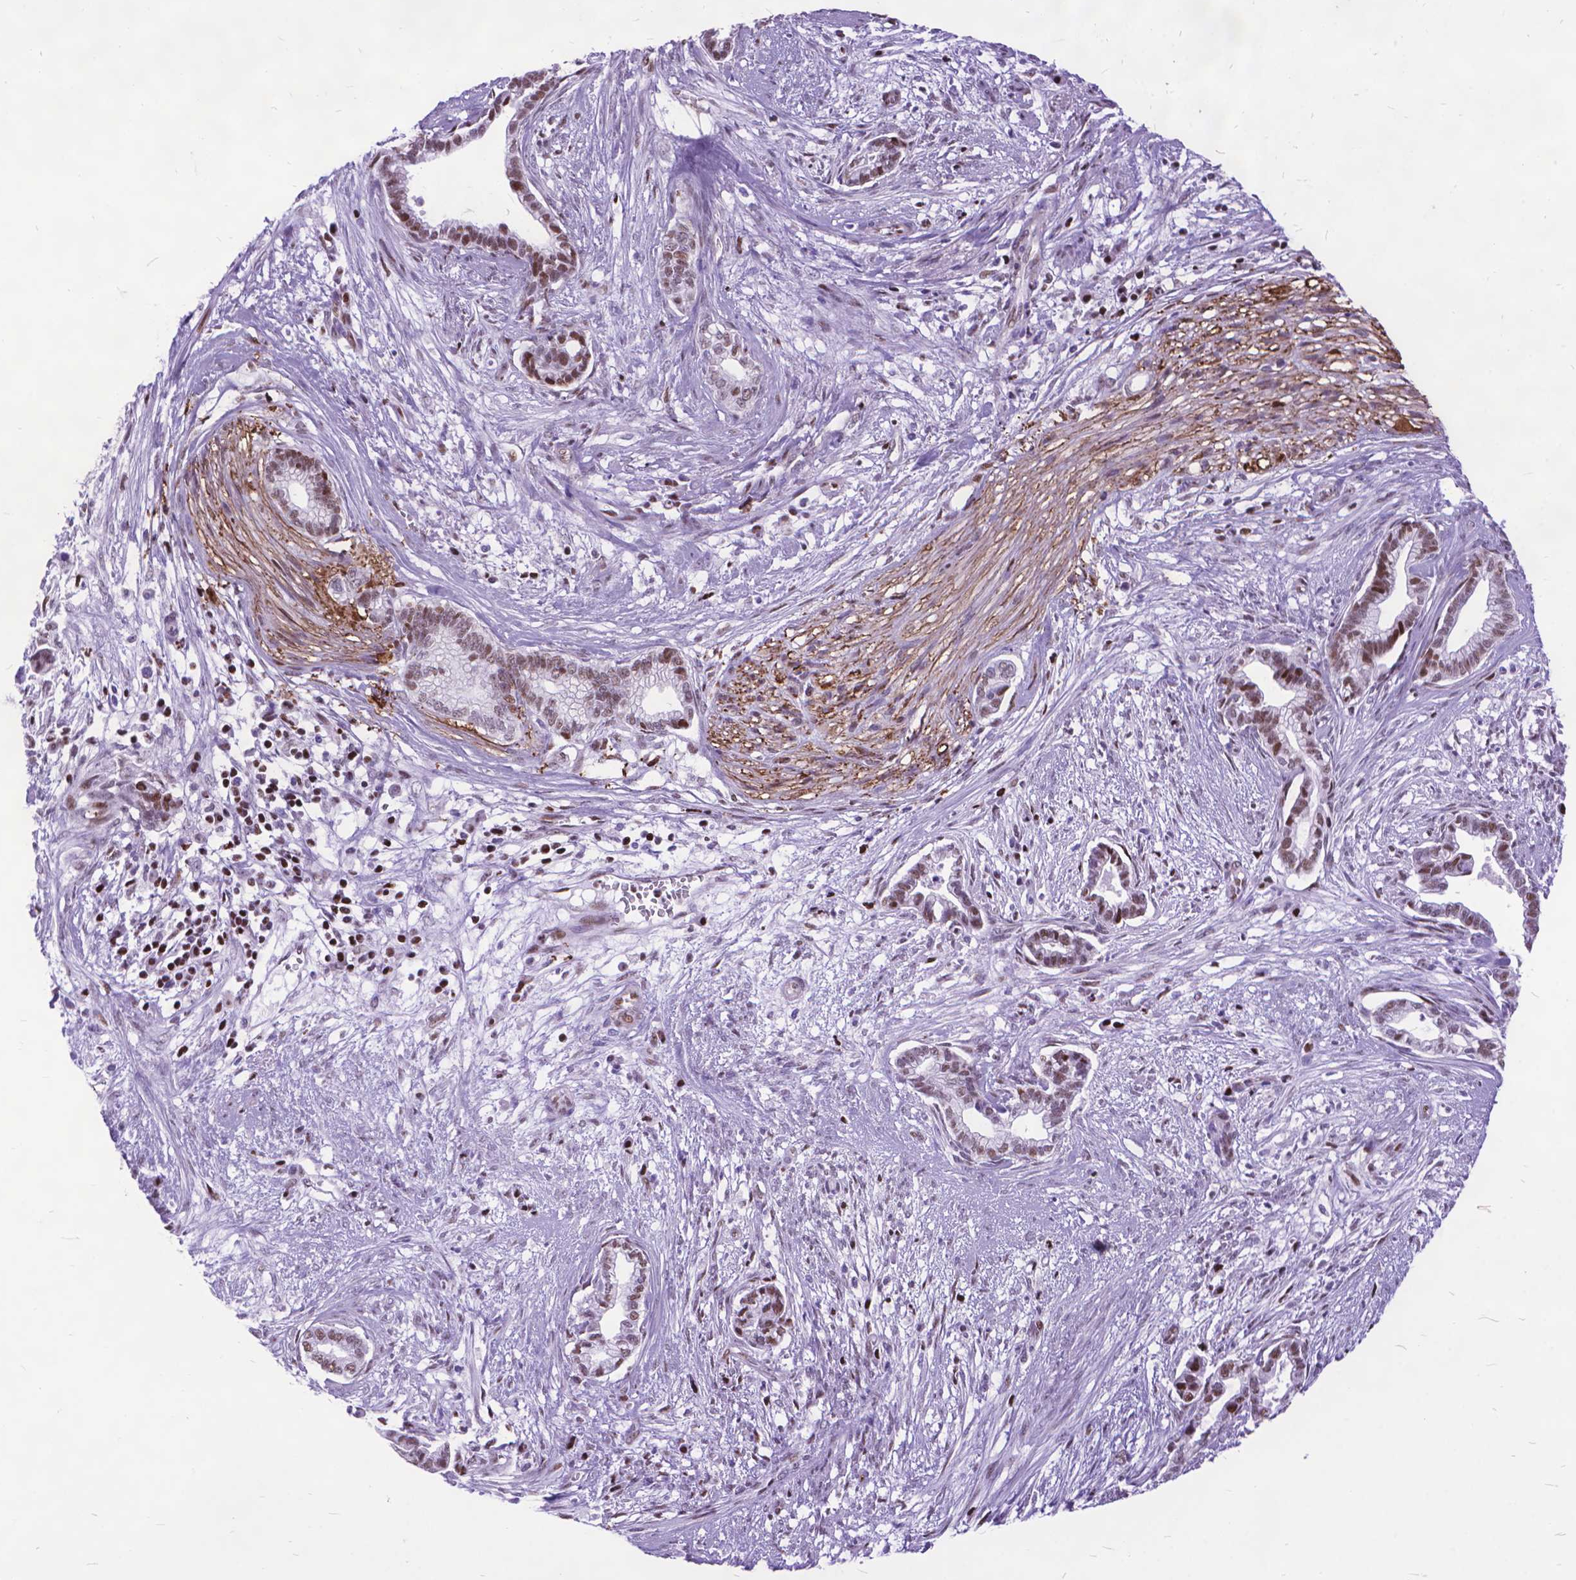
{"staining": {"intensity": "moderate", "quantity": ">75%", "location": "nuclear"}, "tissue": "cervical cancer", "cell_type": "Tumor cells", "image_type": "cancer", "snomed": [{"axis": "morphology", "description": "Adenocarcinoma, NOS"}, {"axis": "topography", "description": "Cervix"}], "caption": "Protein expression analysis of human adenocarcinoma (cervical) reveals moderate nuclear staining in about >75% of tumor cells.", "gene": "POLE4", "patient": {"sex": "female", "age": 62}}